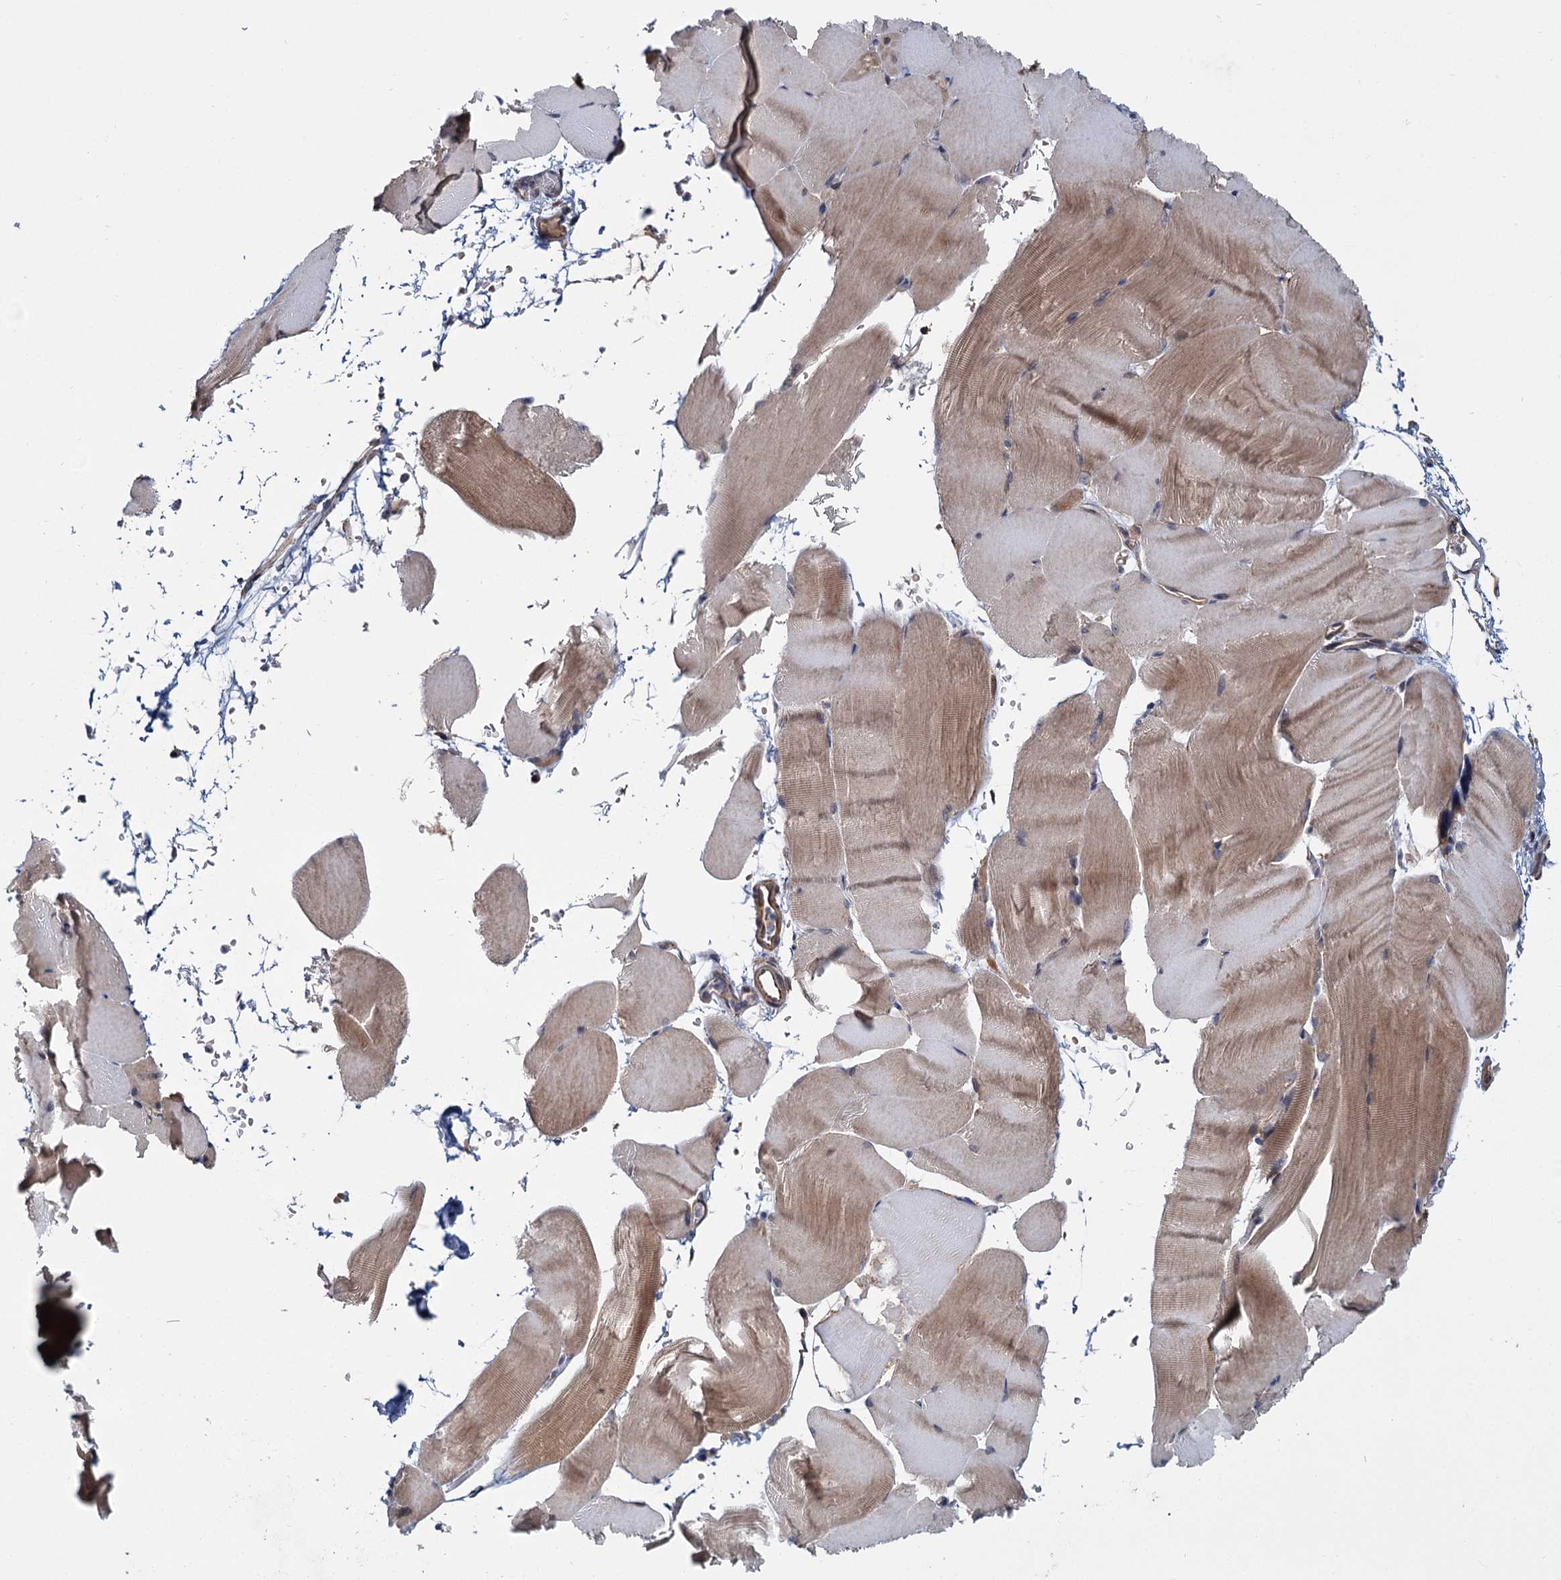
{"staining": {"intensity": "moderate", "quantity": "25%-75%", "location": "cytoplasmic/membranous"}, "tissue": "skeletal muscle", "cell_type": "Myocytes", "image_type": "normal", "snomed": [{"axis": "morphology", "description": "Normal tissue, NOS"}, {"axis": "topography", "description": "Skeletal muscle"}, {"axis": "topography", "description": "Parathyroid gland"}], "caption": "An immunohistochemistry micrograph of benign tissue is shown. Protein staining in brown highlights moderate cytoplasmic/membranous positivity in skeletal muscle within myocytes.", "gene": "MTRR", "patient": {"sex": "female", "age": 37}}